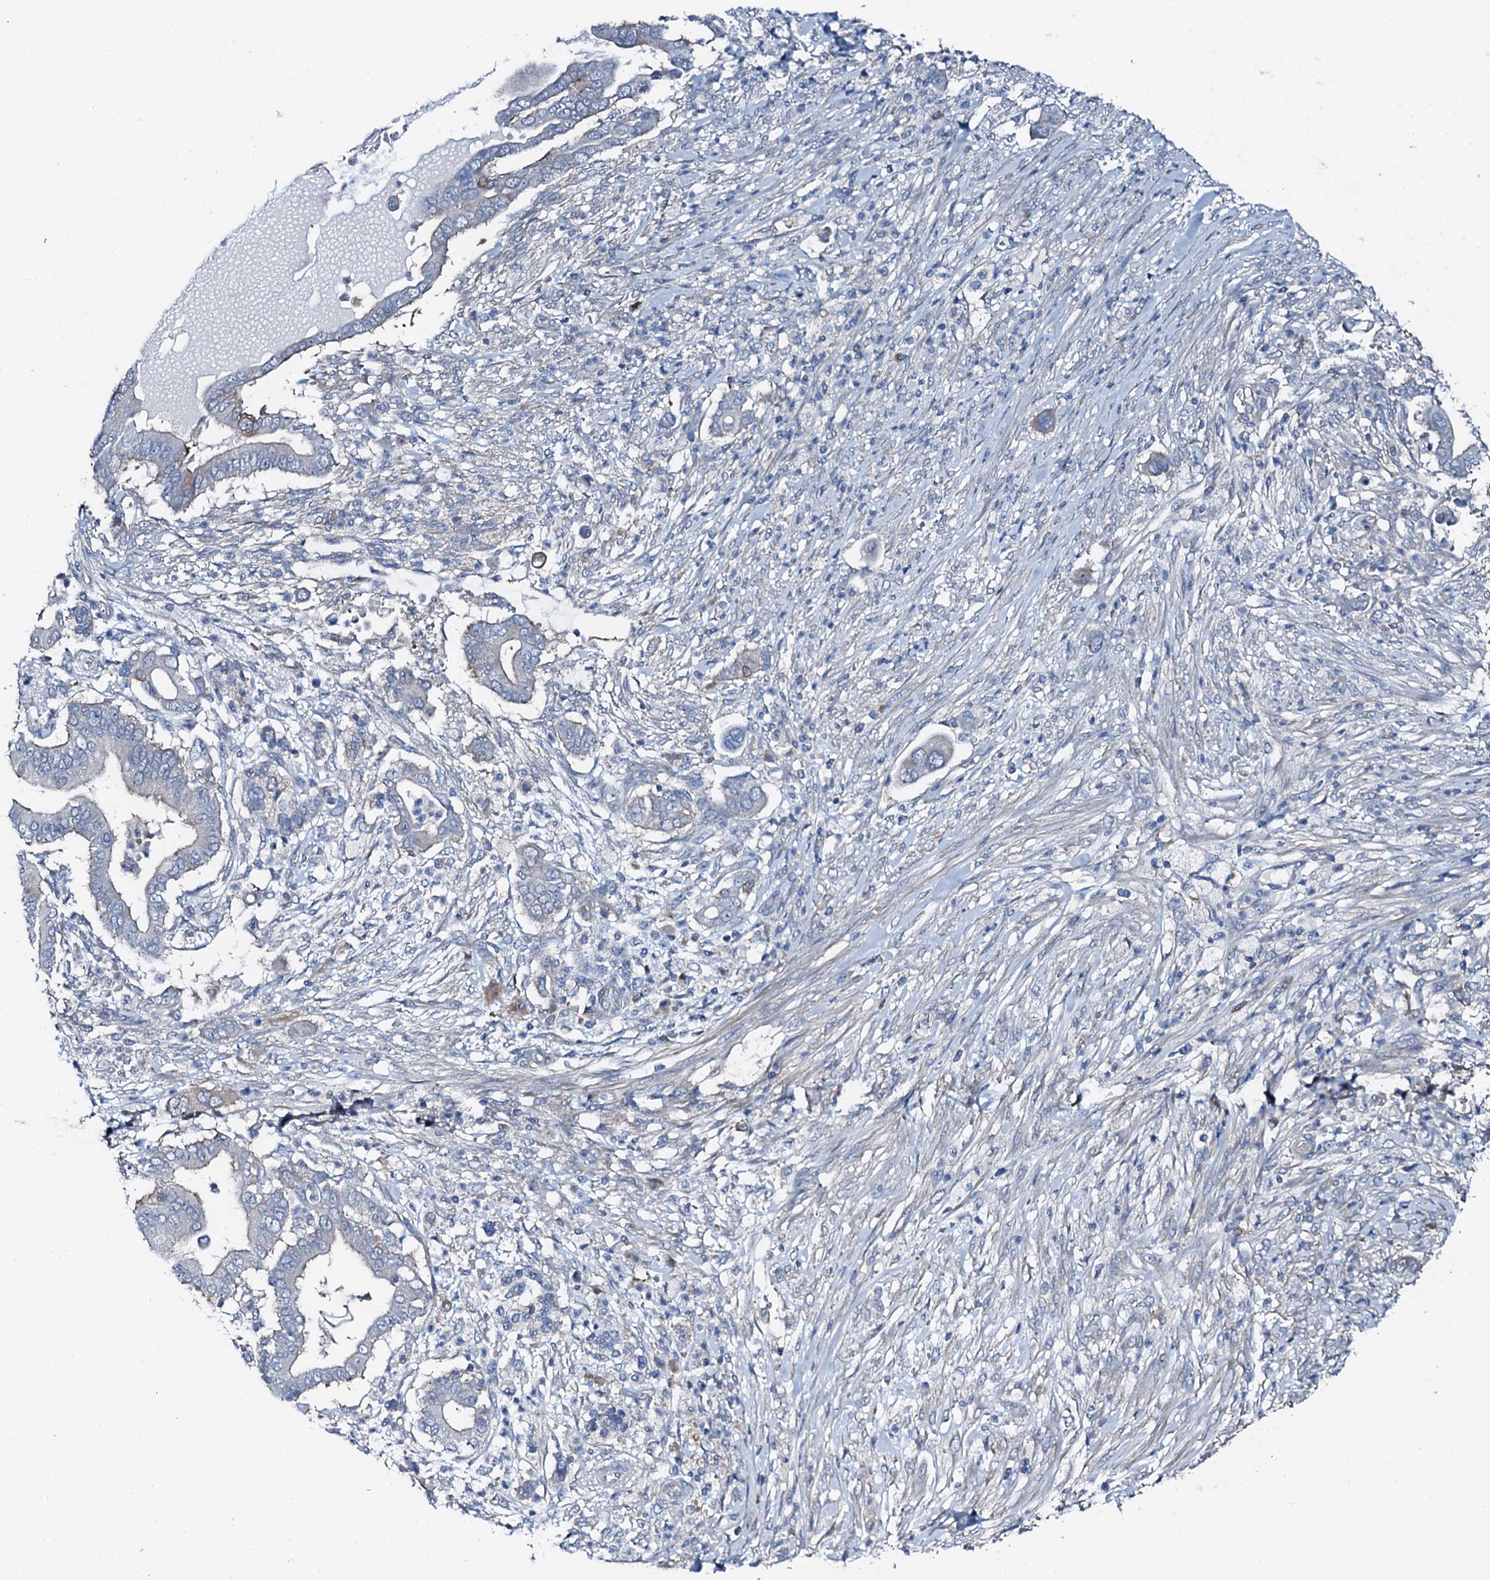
{"staining": {"intensity": "negative", "quantity": "none", "location": "none"}, "tissue": "pancreatic cancer", "cell_type": "Tumor cells", "image_type": "cancer", "snomed": [{"axis": "morphology", "description": "Adenocarcinoma, NOS"}, {"axis": "topography", "description": "Pancreas"}], "caption": "High magnification brightfield microscopy of pancreatic cancer stained with DAB (3,3'-diaminobenzidine) (brown) and counterstained with hematoxylin (blue): tumor cells show no significant expression.", "gene": "GFOD2", "patient": {"sex": "male", "age": 68}}